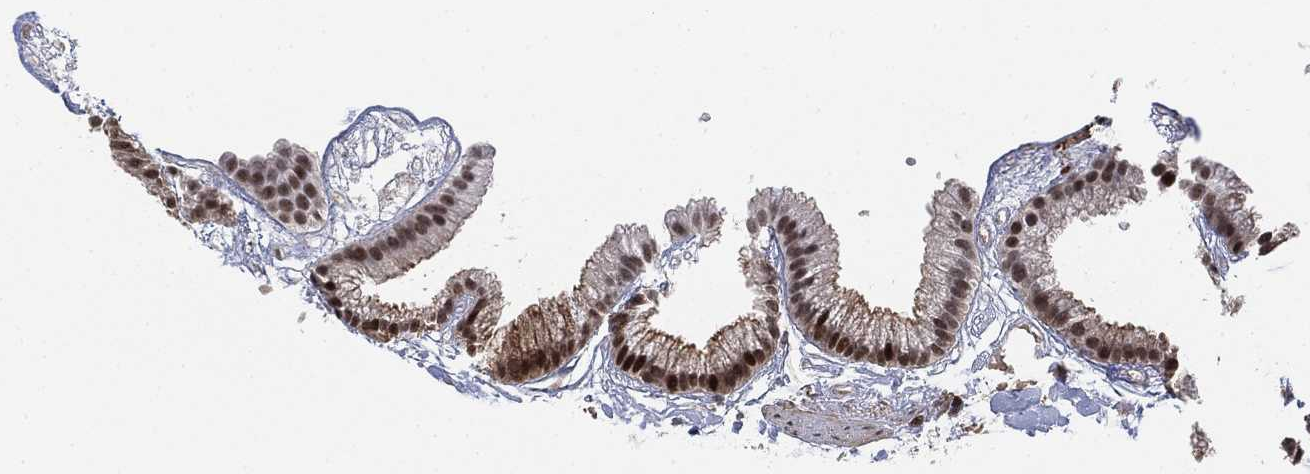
{"staining": {"intensity": "strong", "quantity": "25%-75%", "location": "nuclear"}, "tissue": "gallbladder", "cell_type": "Glandular cells", "image_type": "normal", "snomed": [{"axis": "morphology", "description": "Normal tissue, NOS"}, {"axis": "topography", "description": "Gallbladder"}], "caption": "Glandular cells display high levels of strong nuclear staining in about 25%-75% of cells in benign human gallbladder.", "gene": "ZSCAN30", "patient": {"sex": "female", "age": 45}}